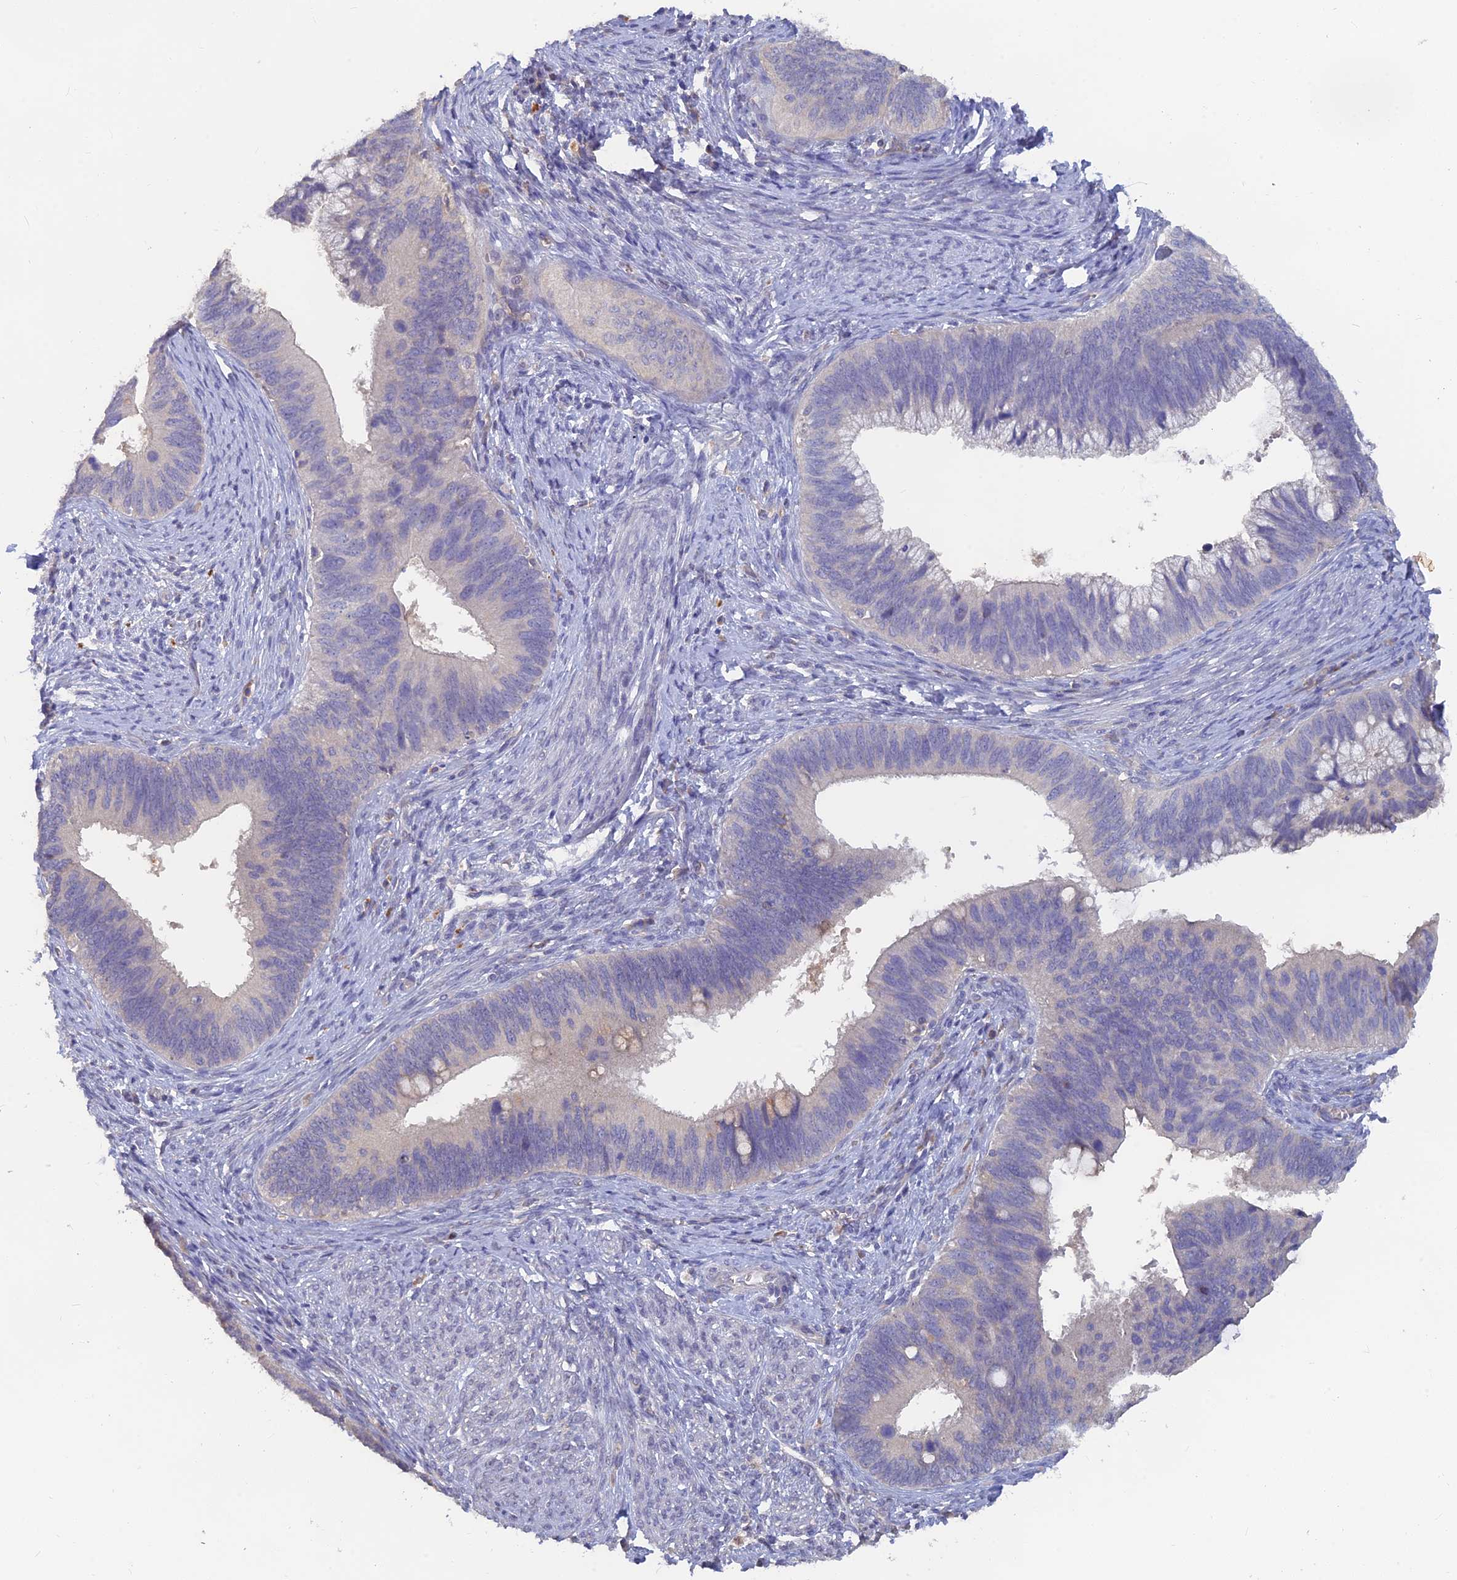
{"staining": {"intensity": "negative", "quantity": "none", "location": "none"}, "tissue": "cervical cancer", "cell_type": "Tumor cells", "image_type": "cancer", "snomed": [{"axis": "morphology", "description": "Adenocarcinoma, NOS"}, {"axis": "topography", "description": "Cervix"}], "caption": "There is no significant staining in tumor cells of adenocarcinoma (cervical).", "gene": "ARRDC1", "patient": {"sex": "female", "age": 42}}